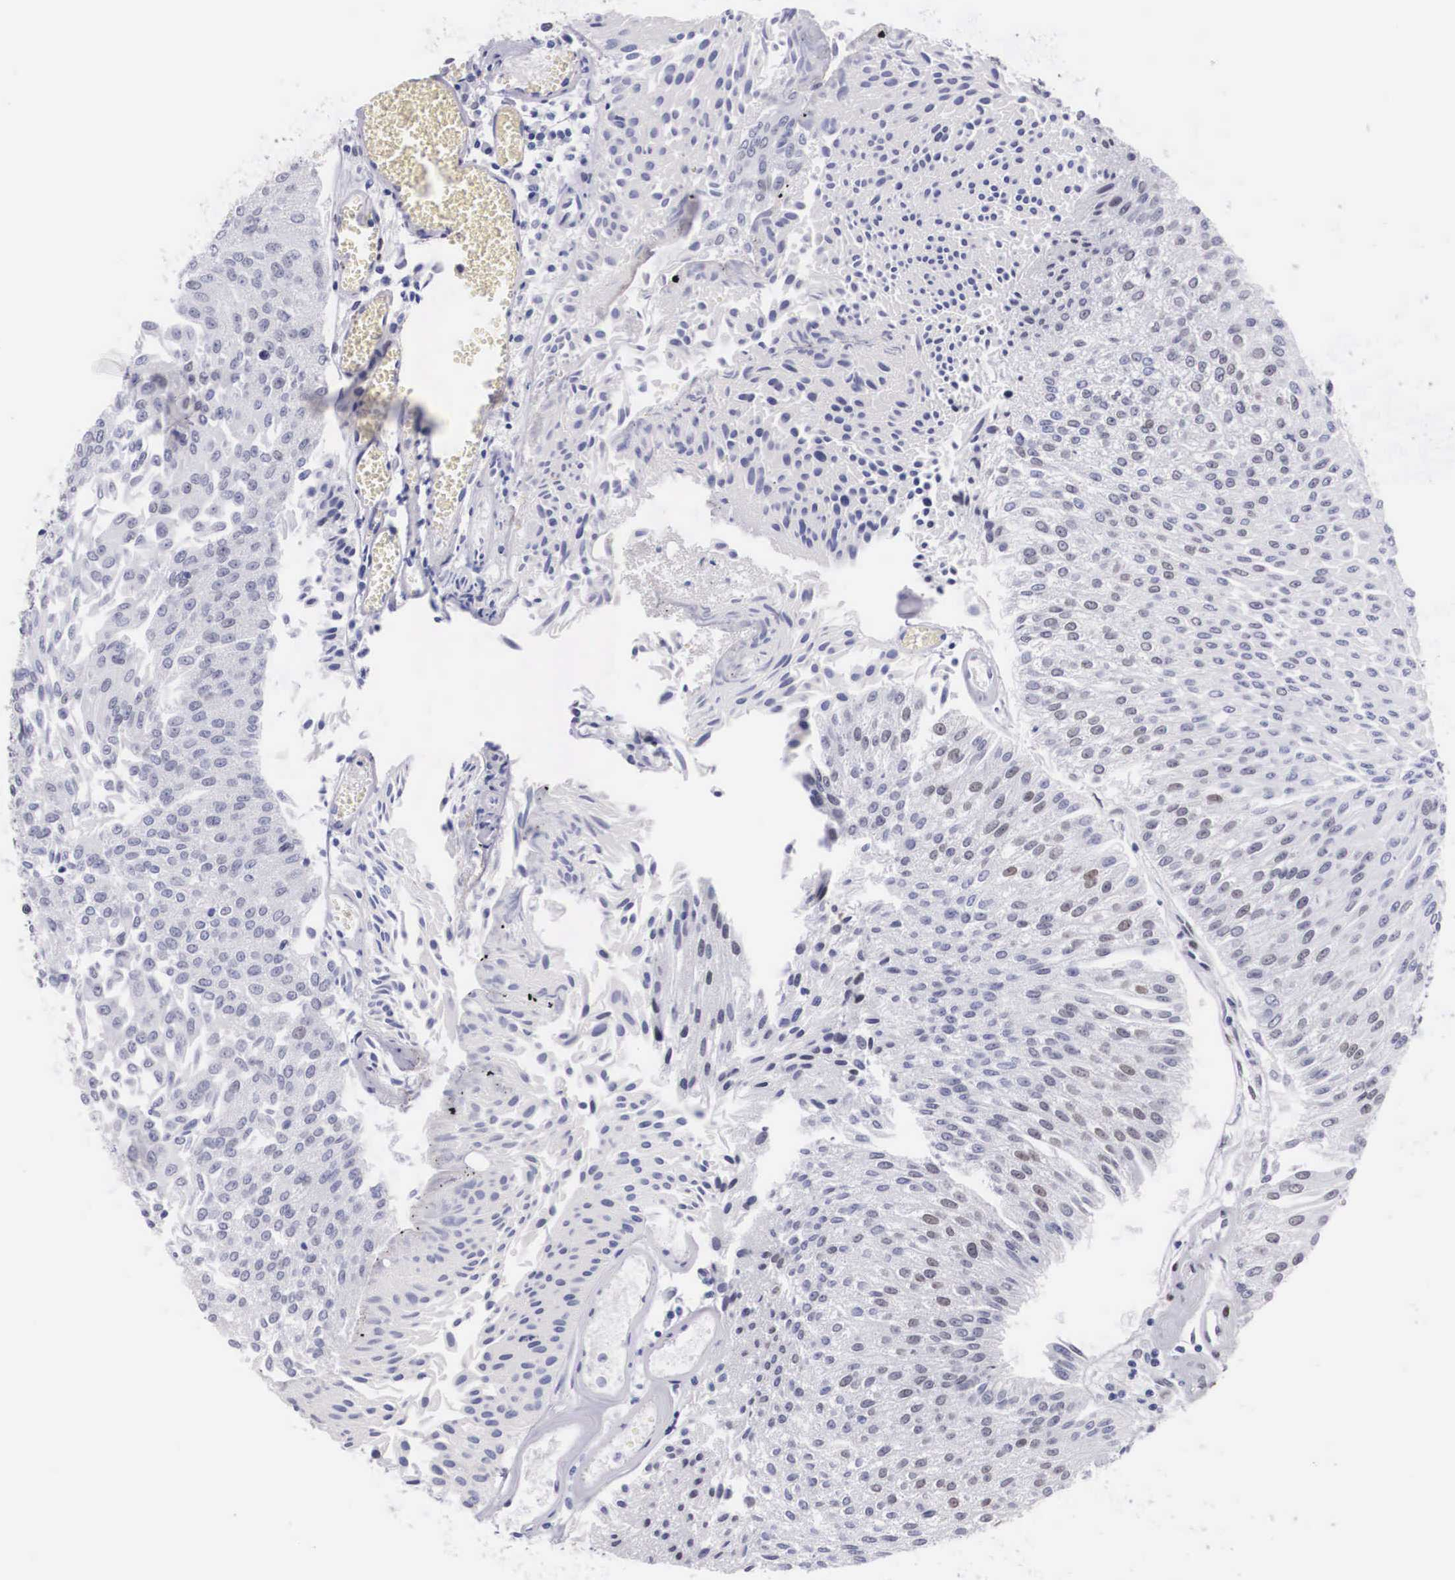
{"staining": {"intensity": "weak", "quantity": "<25%", "location": "nuclear"}, "tissue": "urothelial cancer", "cell_type": "Tumor cells", "image_type": "cancer", "snomed": [{"axis": "morphology", "description": "Urothelial carcinoma, Low grade"}, {"axis": "topography", "description": "Urinary bladder"}], "caption": "The immunohistochemistry micrograph has no significant expression in tumor cells of urothelial cancer tissue.", "gene": "KHDRBS3", "patient": {"sex": "male", "age": 86}}